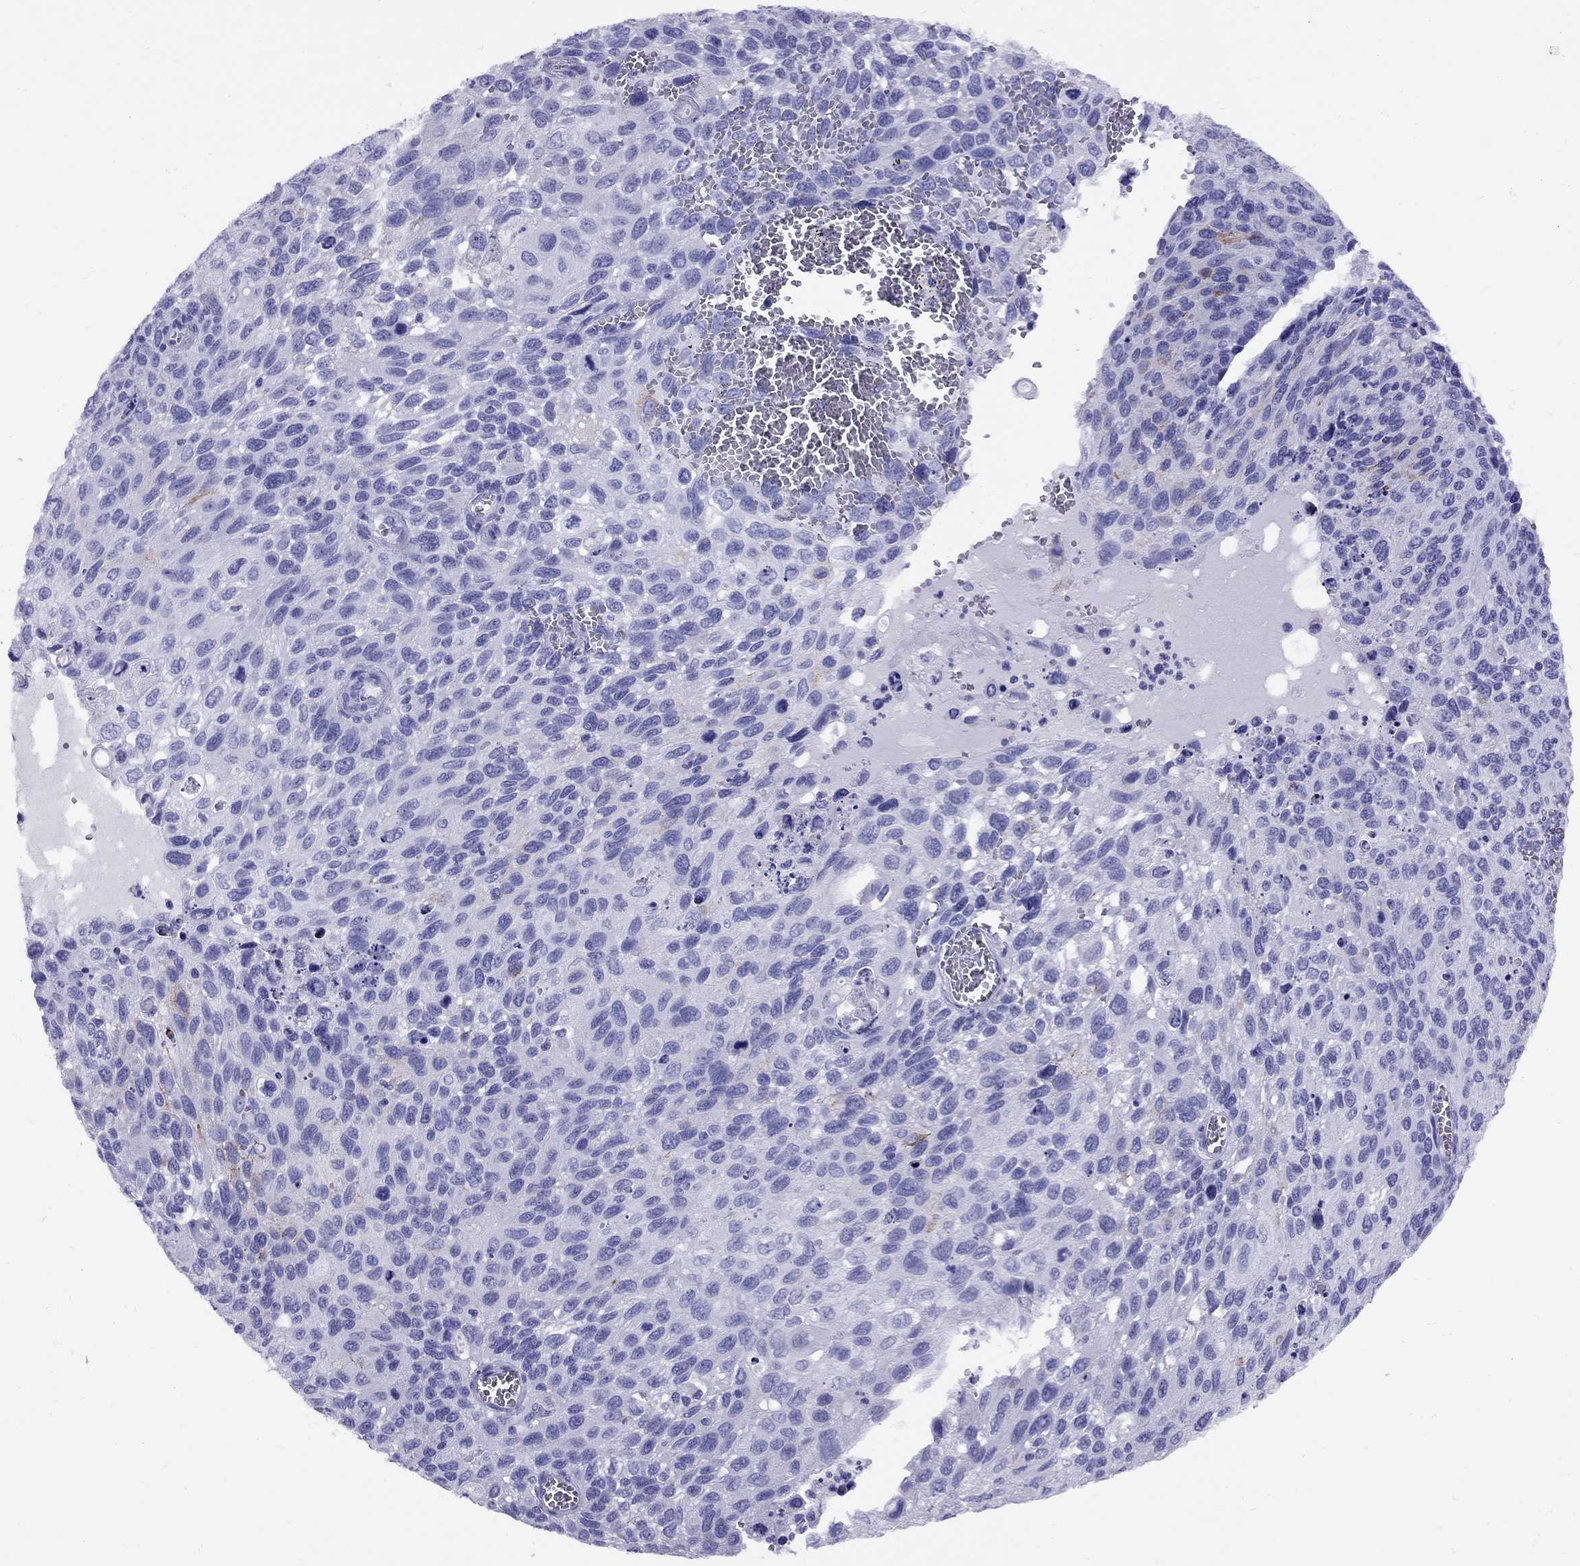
{"staining": {"intensity": "negative", "quantity": "none", "location": "none"}, "tissue": "cervical cancer", "cell_type": "Tumor cells", "image_type": "cancer", "snomed": [{"axis": "morphology", "description": "Squamous cell carcinoma, NOS"}, {"axis": "topography", "description": "Cervix"}], "caption": "Photomicrograph shows no significant protein staining in tumor cells of cervical squamous cell carcinoma.", "gene": "AVPR1B", "patient": {"sex": "female", "age": 70}}